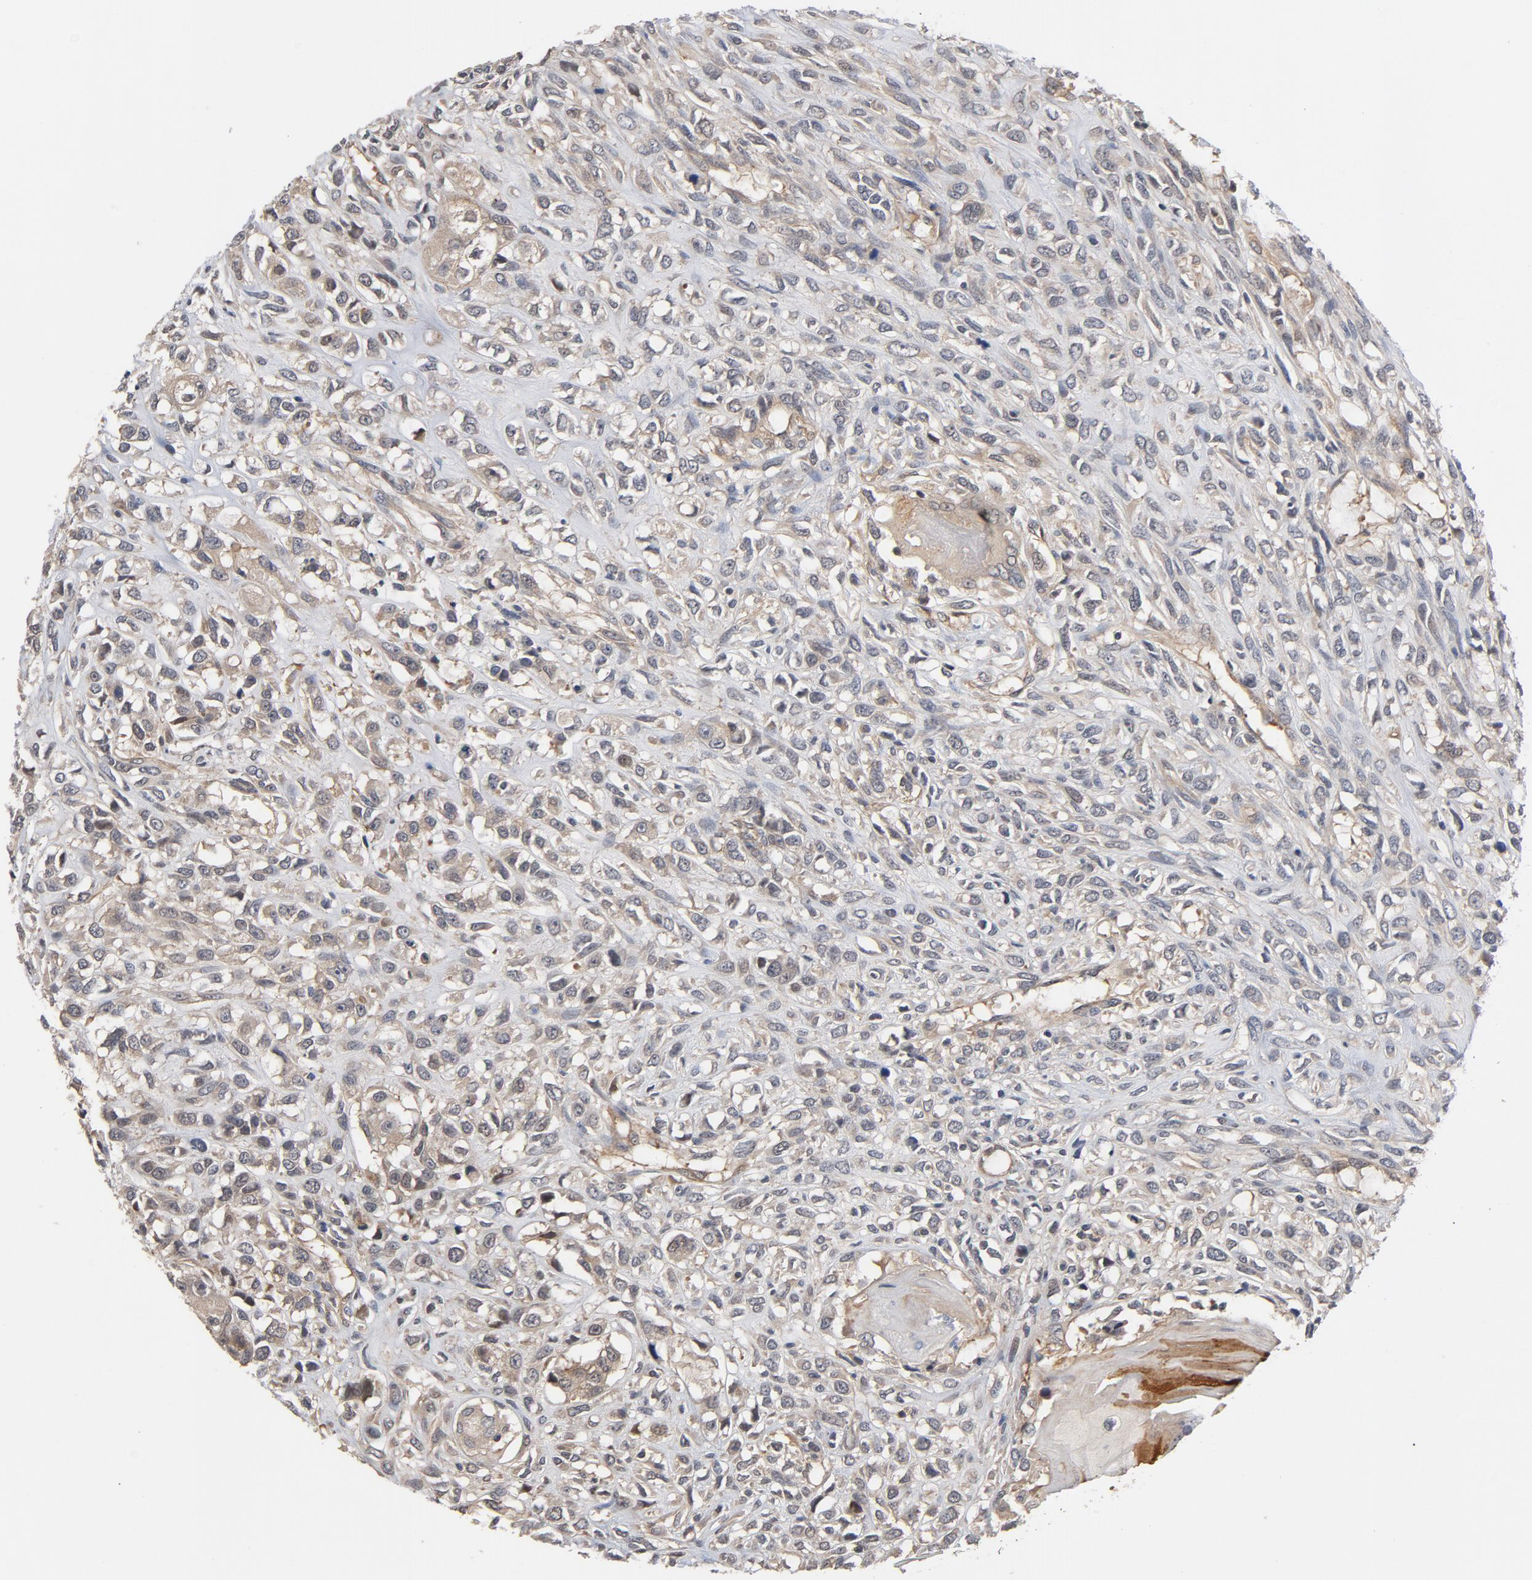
{"staining": {"intensity": "negative", "quantity": "none", "location": "none"}, "tissue": "head and neck cancer", "cell_type": "Tumor cells", "image_type": "cancer", "snomed": [{"axis": "morphology", "description": "Necrosis, NOS"}, {"axis": "morphology", "description": "Neoplasm, malignant, NOS"}, {"axis": "topography", "description": "Salivary gland"}, {"axis": "topography", "description": "Head-Neck"}], "caption": "High magnification brightfield microscopy of head and neck cancer stained with DAB (brown) and counterstained with hematoxylin (blue): tumor cells show no significant expression.", "gene": "PITPNM2", "patient": {"sex": "male", "age": 43}}